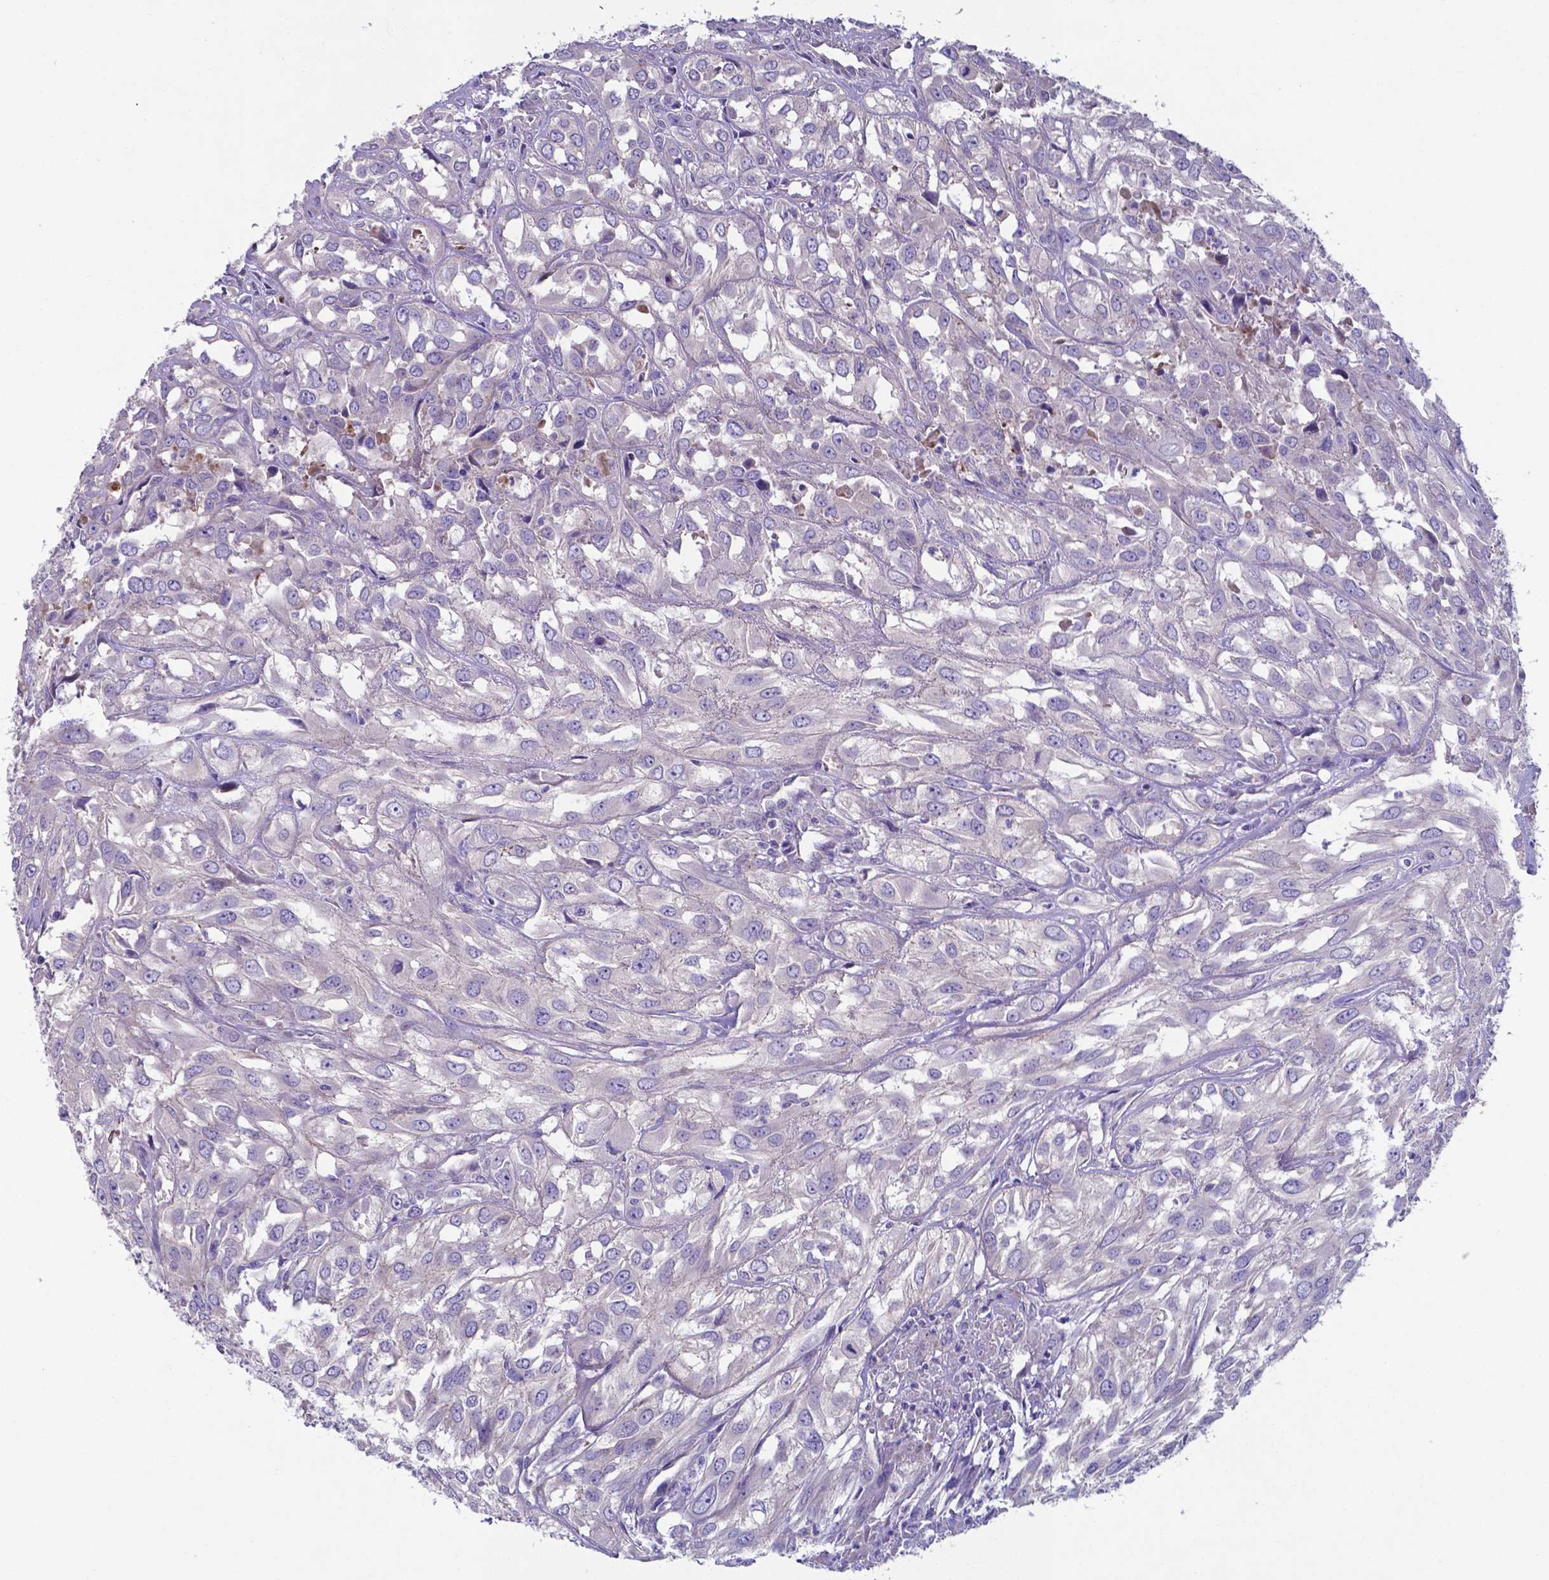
{"staining": {"intensity": "negative", "quantity": "none", "location": "none"}, "tissue": "urothelial cancer", "cell_type": "Tumor cells", "image_type": "cancer", "snomed": [{"axis": "morphology", "description": "Urothelial carcinoma, High grade"}, {"axis": "topography", "description": "Urinary bladder"}], "caption": "IHC micrograph of human high-grade urothelial carcinoma stained for a protein (brown), which exhibits no staining in tumor cells.", "gene": "TYRO3", "patient": {"sex": "male", "age": 67}}